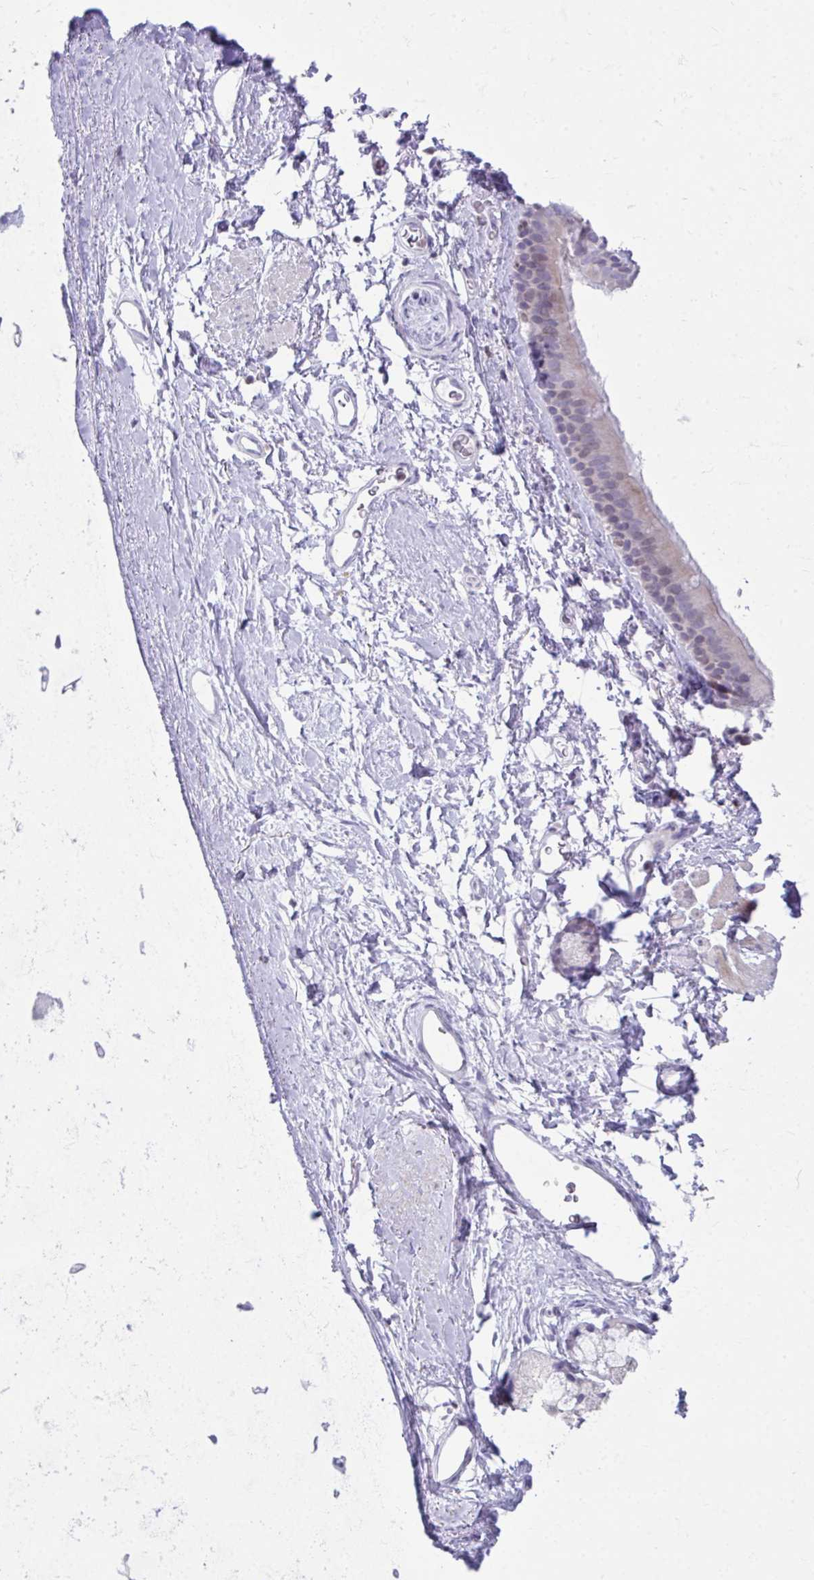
{"staining": {"intensity": "negative", "quantity": "none", "location": "none"}, "tissue": "adipose tissue", "cell_type": "Adipocytes", "image_type": "normal", "snomed": [{"axis": "morphology", "description": "Normal tissue, NOS"}, {"axis": "topography", "description": "Lymph node"}, {"axis": "topography", "description": "Cartilage tissue"}, {"axis": "topography", "description": "Bronchus"}], "caption": "DAB (3,3'-diaminobenzidine) immunohistochemical staining of unremarkable human adipose tissue displays no significant positivity in adipocytes.", "gene": "OR7A5", "patient": {"sex": "female", "age": 70}}